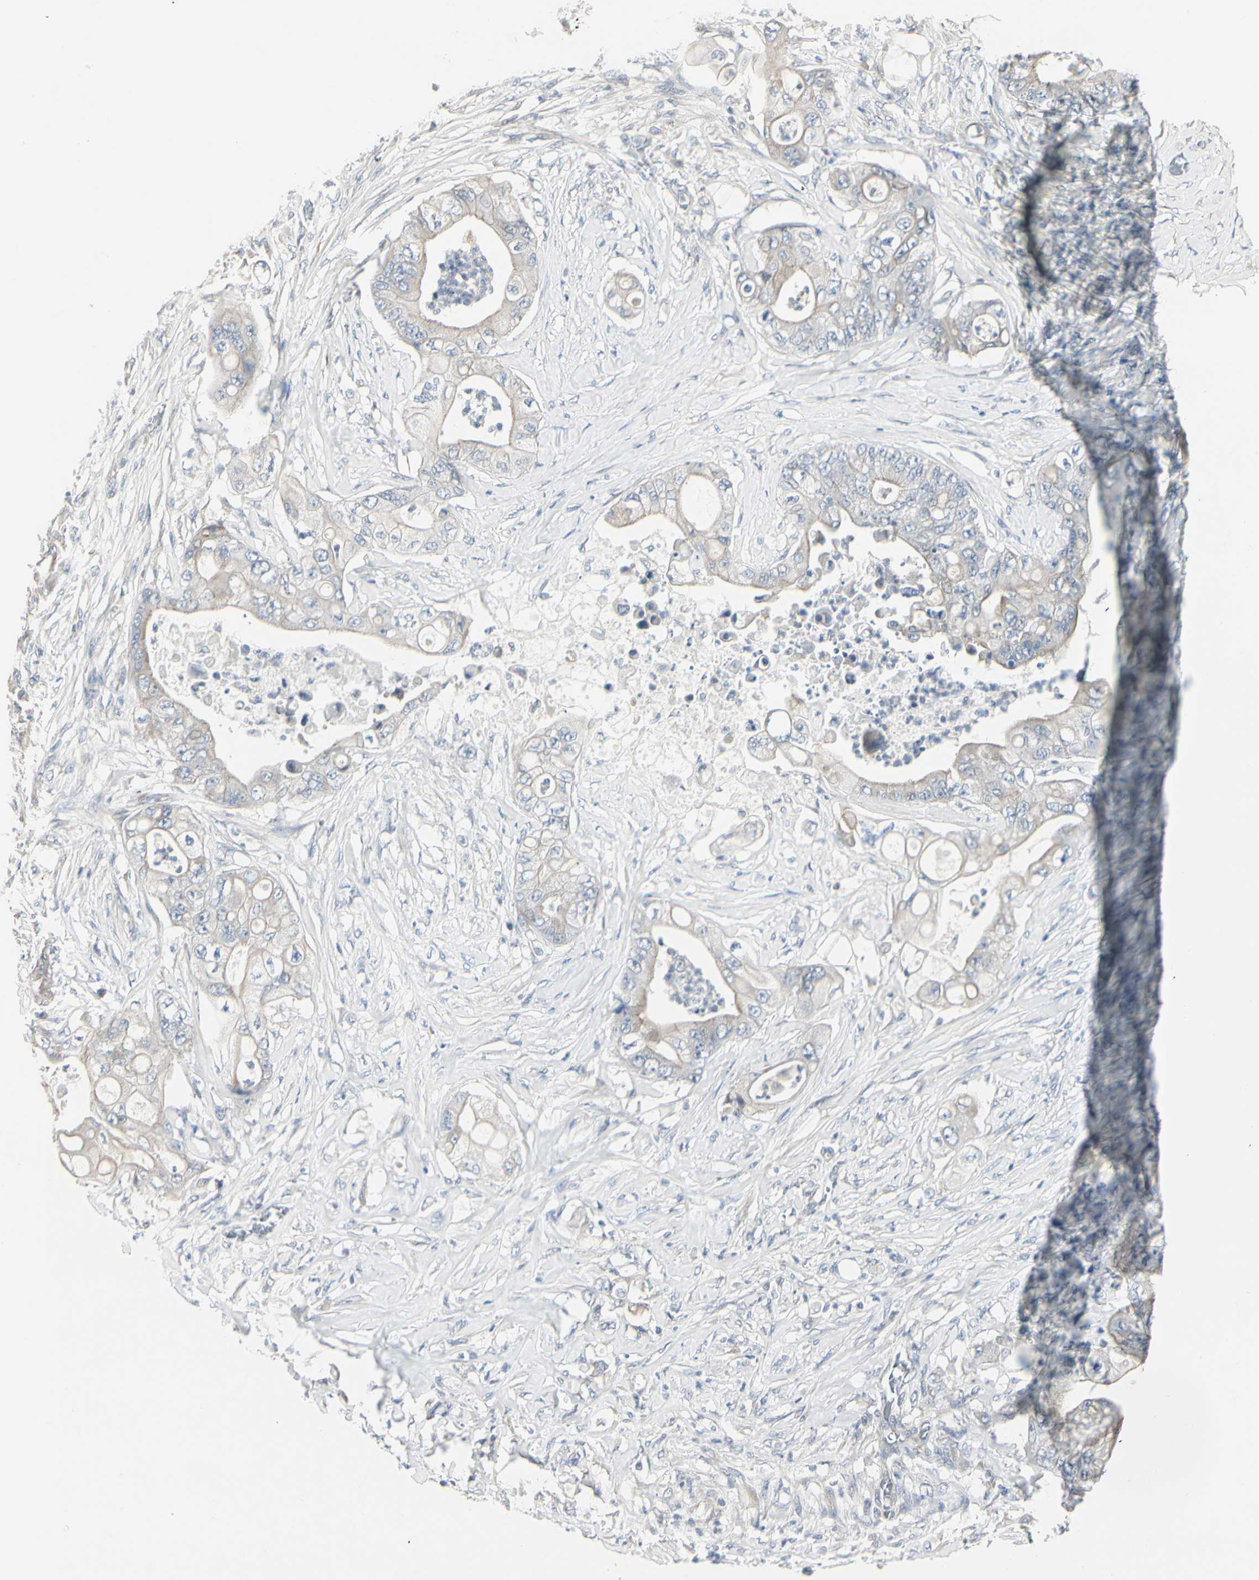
{"staining": {"intensity": "weak", "quantity": "<25%", "location": "cytoplasmic/membranous"}, "tissue": "stomach cancer", "cell_type": "Tumor cells", "image_type": "cancer", "snomed": [{"axis": "morphology", "description": "Adenocarcinoma, NOS"}, {"axis": "topography", "description": "Stomach"}], "caption": "DAB (3,3'-diaminobenzidine) immunohistochemical staining of human adenocarcinoma (stomach) reveals no significant positivity in tumor cells. (DAB (3,3'-diaminobenzidine) immunohistochemistry visualized using brightfield microscopy, high magnification).", "gene": "DMPK", "patient": {"sex": "female", "age": 73}}